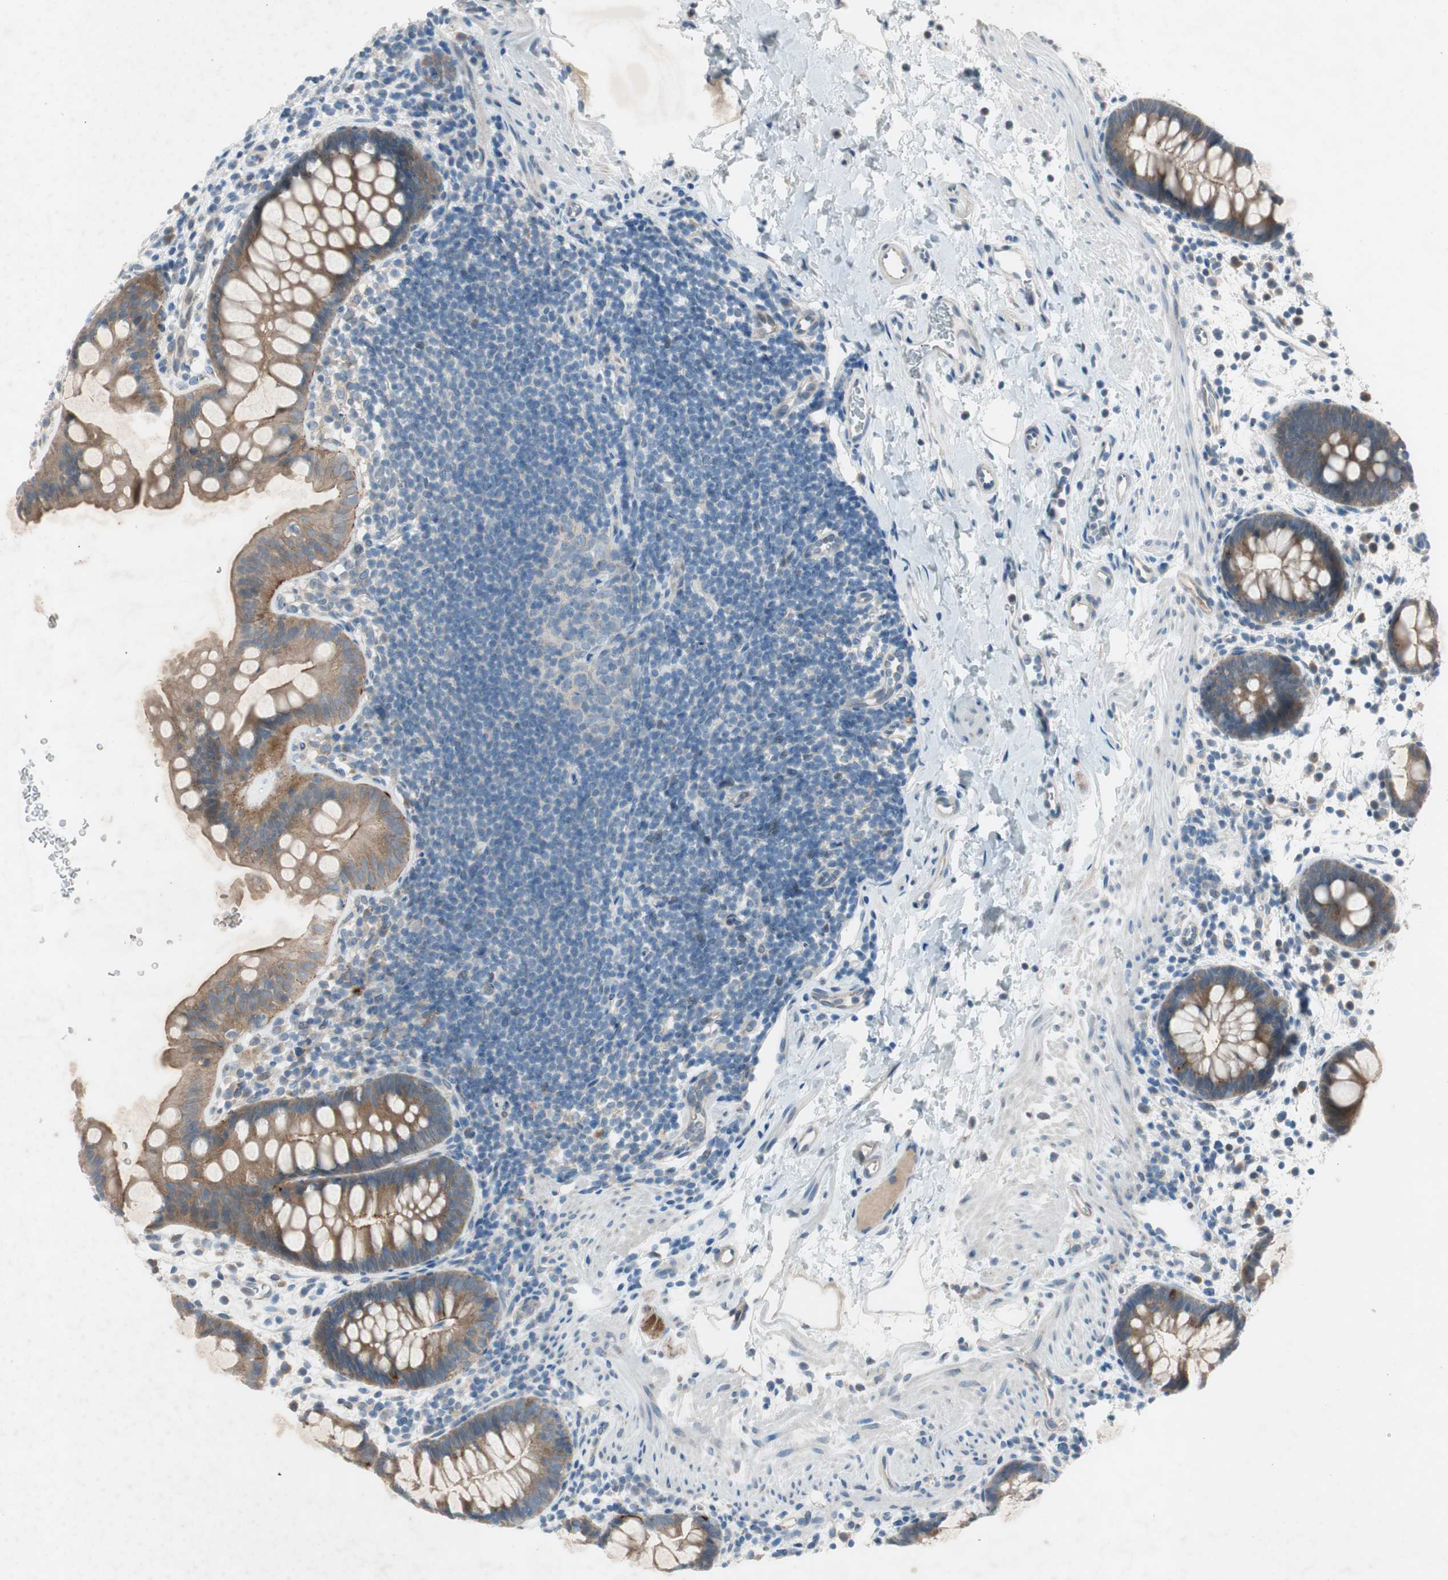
{"staining": {"intensity": "moderate", "quantity": ">75%", "location": "cytoplasmic/membranous"}, "tissue": "rectum", "cell_type": "Glandular cells", "image_type": "normal", "snomed": [{"axis": "morphology", "description": "Normal tissue, NOS"}, {"axis": "topography", "description": "Rectum"}], "caption": "Rectum stained for a protein (brown) exhibits moderate cytoplasmic/membranous positive staining in about >75% of glandular cells.", "gene": "PRRG4", "patient": {"sex": "female", "age": 24}}